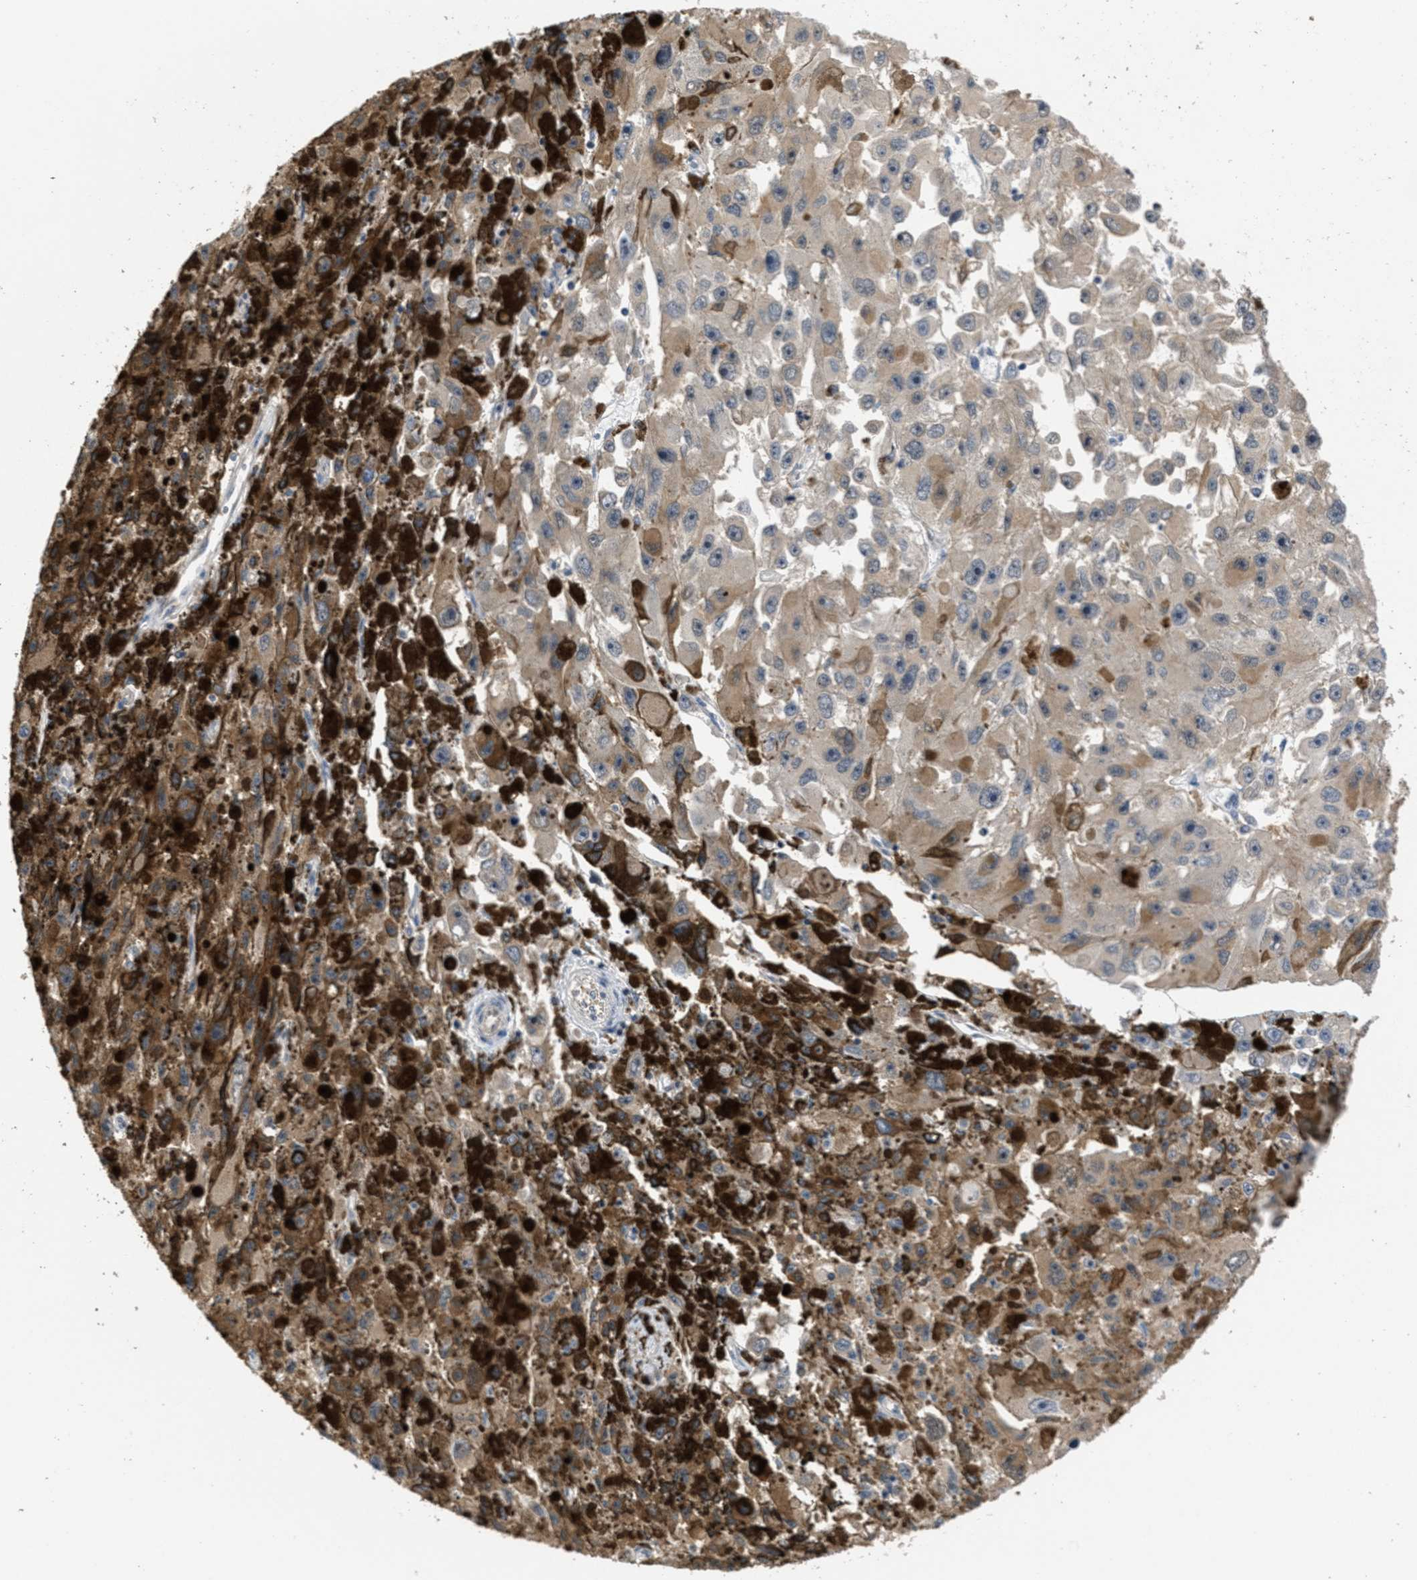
{"staining": {"intensity": "weak", "quantity": ">75%", "location": "cytoplasmic/membranous"}, "tissue": "melanoma", "cell_type": "Tumor cells", "image_type": "cancer", "snomed": [{"axis": "morphology", "description": "Malignant melanoma, NOS"}, {"axis": "topography", "description": "Skin"}], "caption": "Human malignant melanoma stained for a protein (brown) exhibits weak cytoplasmic/membranous positive staining in about >75% of tumor cells.", "gene": "ANGPT1", "patient": {"sex": "female", "age": 104}}